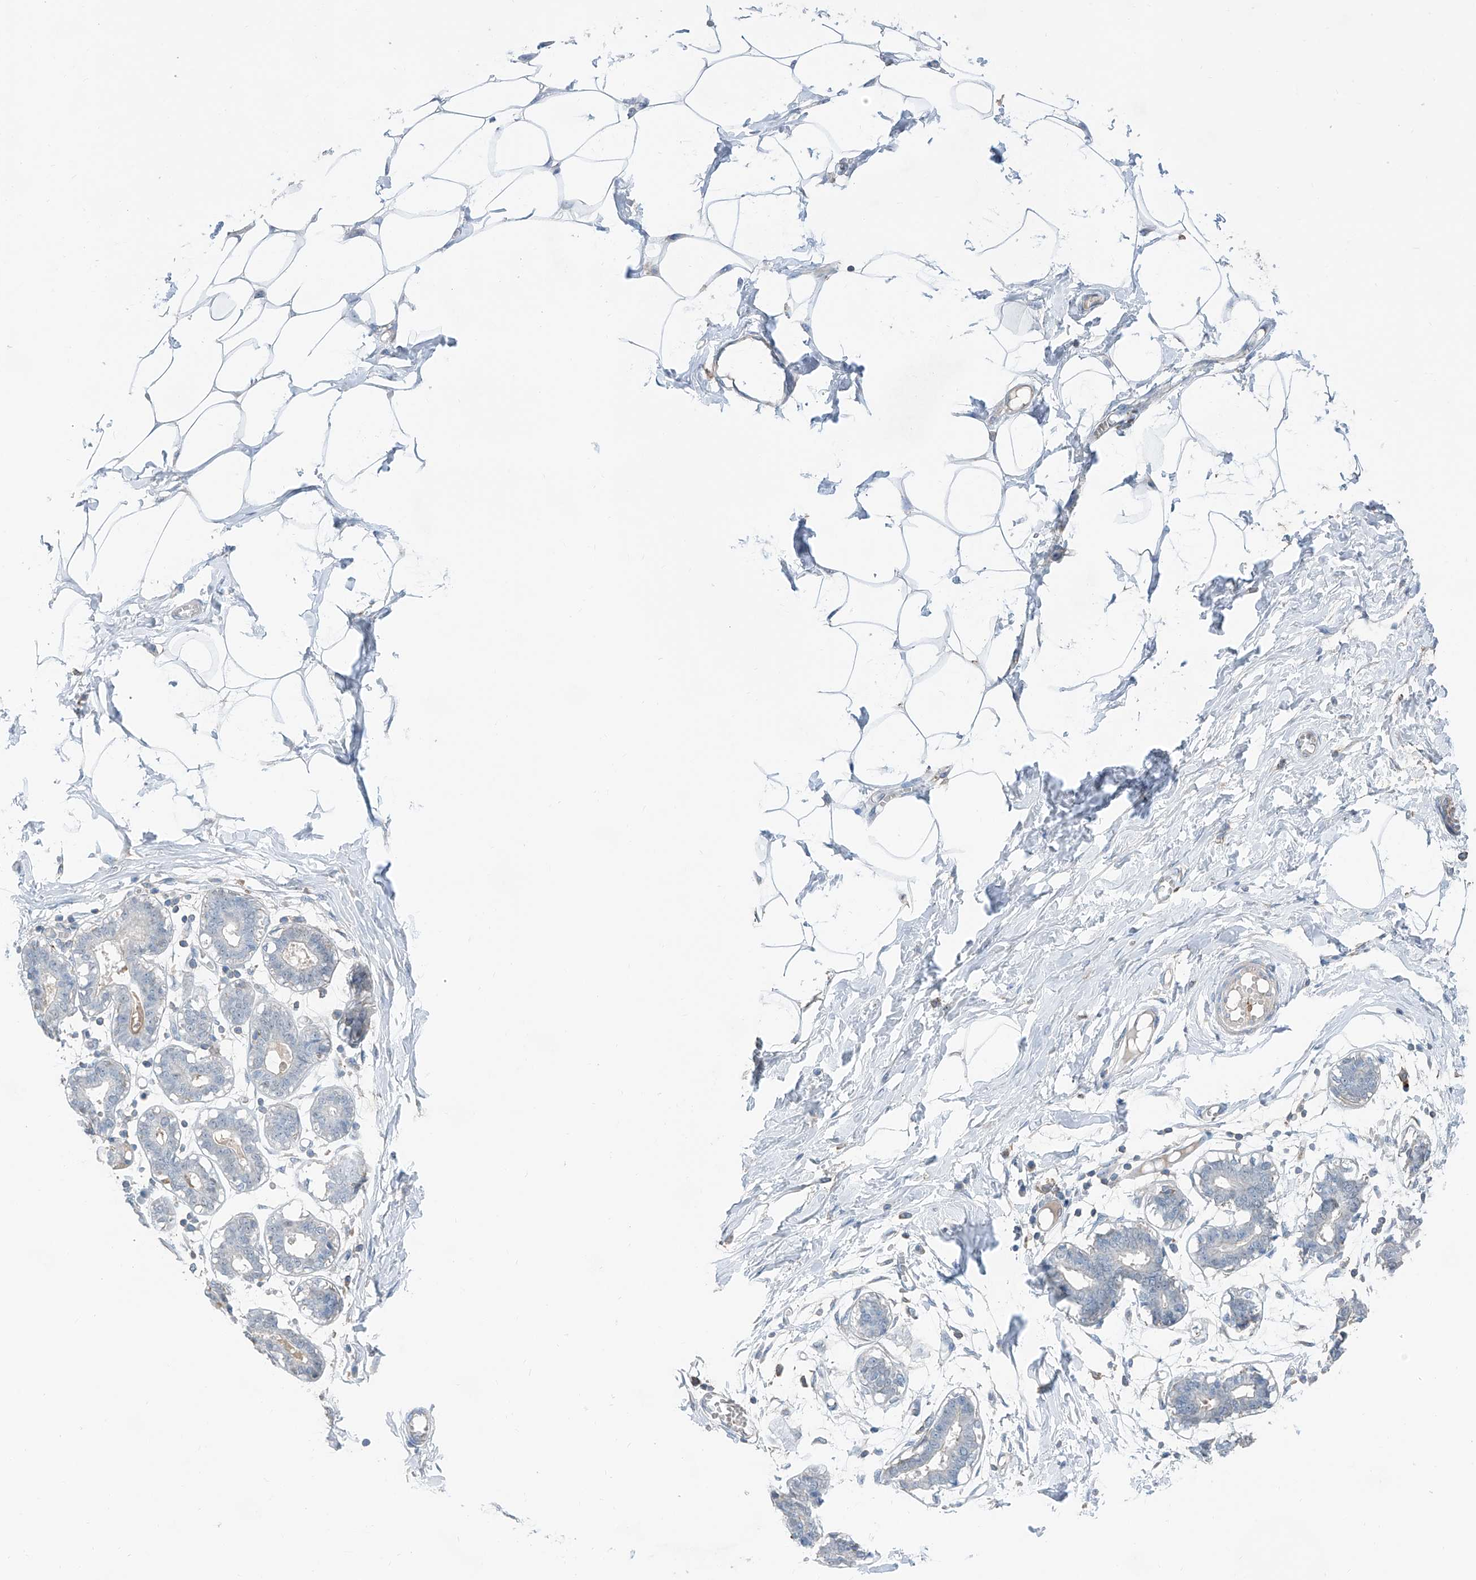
{"staining": {"intensity": "negative", "quantity": "none", "location": "none"}, "tissue": "breast", "cell_type": "Adipocytes", "image_type": "normal", "snomed": [{"axis": "morphology", "description": "Normal tissue, NOS"}, {"axis": "topography", "description": "Breast"}], "caption": "The histopathology image displays no staining of adipocytes in unremarkable breast. Brightfield microscopy of IHC stained with DAB (brown) and hematoxylin (blue), captured at high magnification.", "gene": "ANKRD34A", "patient": {"sex": "female", "age": 27}}